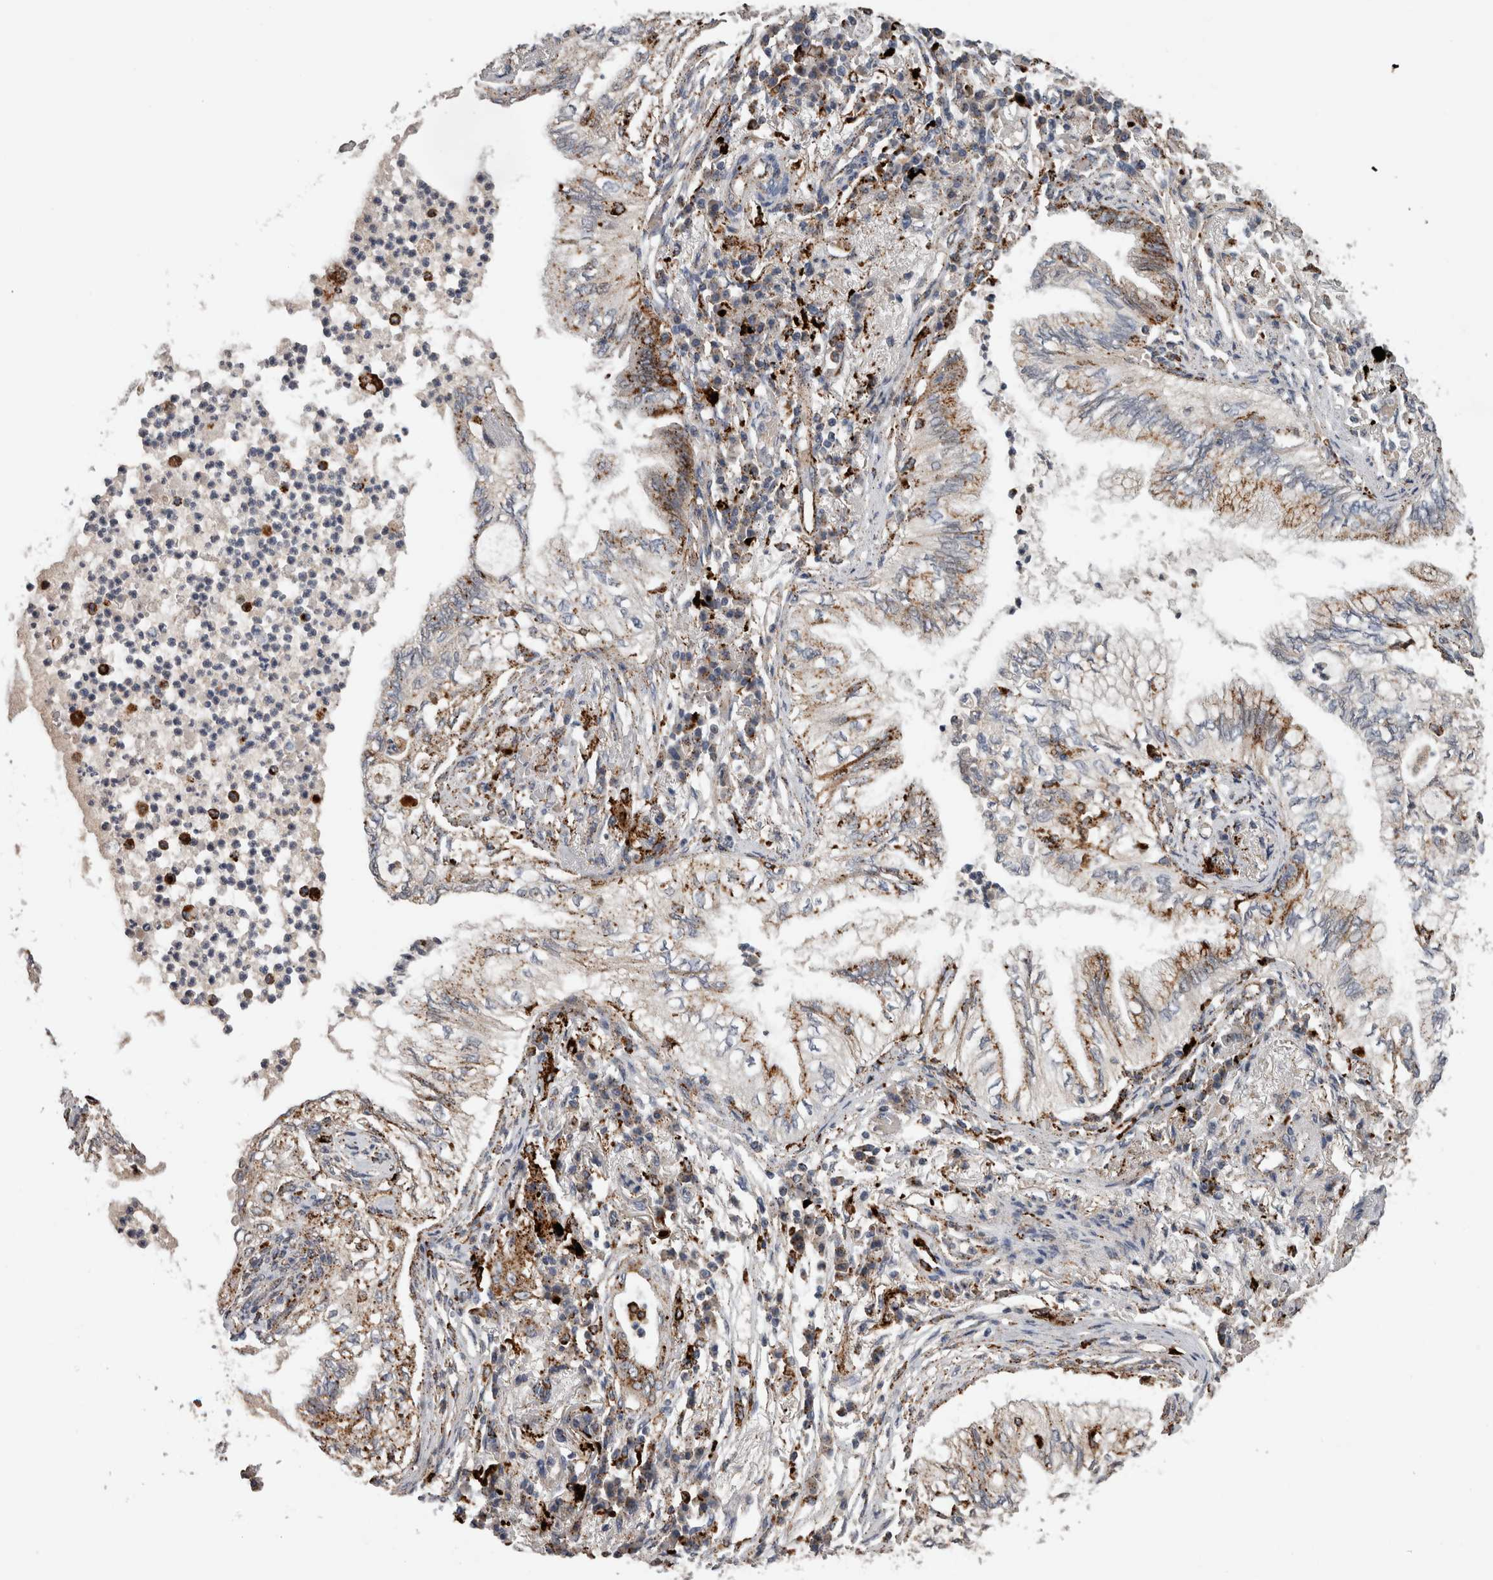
{"staining": {"intensity": "moderate", "quantity": ">75%", "location": "cytoplasmic/membranous"}, "tissue": "lung cancer", "cell_type": "Tumor cells", "image_type": "cancer", "snomed": [{"axis": "morphology", "description": "Normal tissue, NOS"}, {"axis": "morphology", "description": "Adenocarcinoma, NOS"}, {"axis": "topography", "description": "Bronchus"}, {"axis": "topography", "description": "Lung"}], "caption": "There is medium levels of moderate cytoplasmic/membranous staining in tumor cells of lung cancer, as demonstrated by immunohistochemical staining (brown color).", "gene": "CTSZ", "patient": {"sex": "female", "age": 70}}